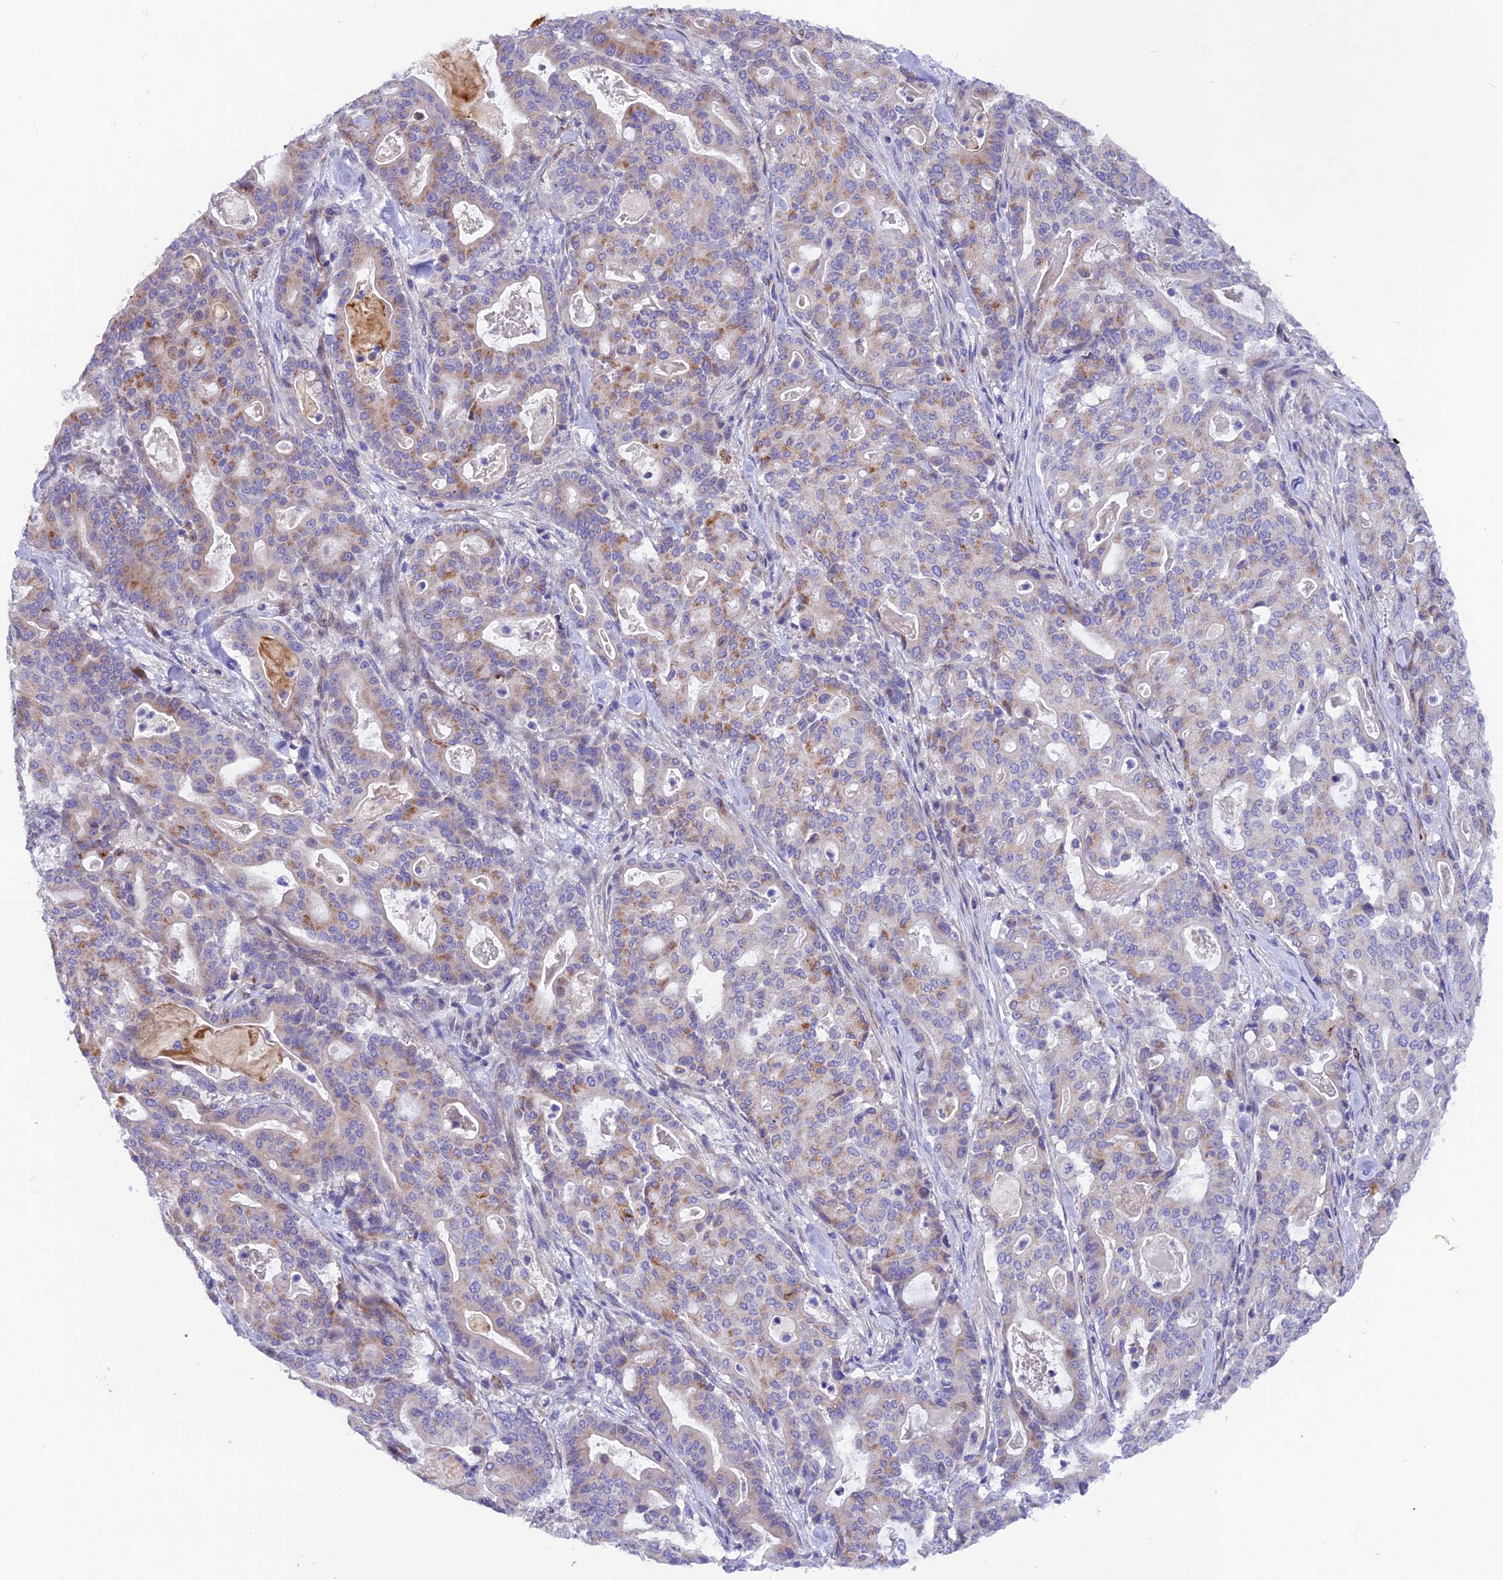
{"staining": {"intensity": "weak", "quantity": "25%-75%", "location": "cytoplasmic/membranous"}, "tissue": "pancreatic cancer", "cell_type": "Tumor cells", "image_type": "cancer", "snomed": [{"axis": "morphology", "description": "Adenocarcinoma, NOS"}, {"axis": "topography", "description": "Pancreas"}], "caption": "Approximately 25%-75% of tumor cells in human adenocarcinoma (pancreatic) demonstrate weak cytoplasmic/membranous protein expression as visualized by brown immunohistochemical staining.", "gene": "TMEM138", "patient": {"sex": "male", "age": 63}}